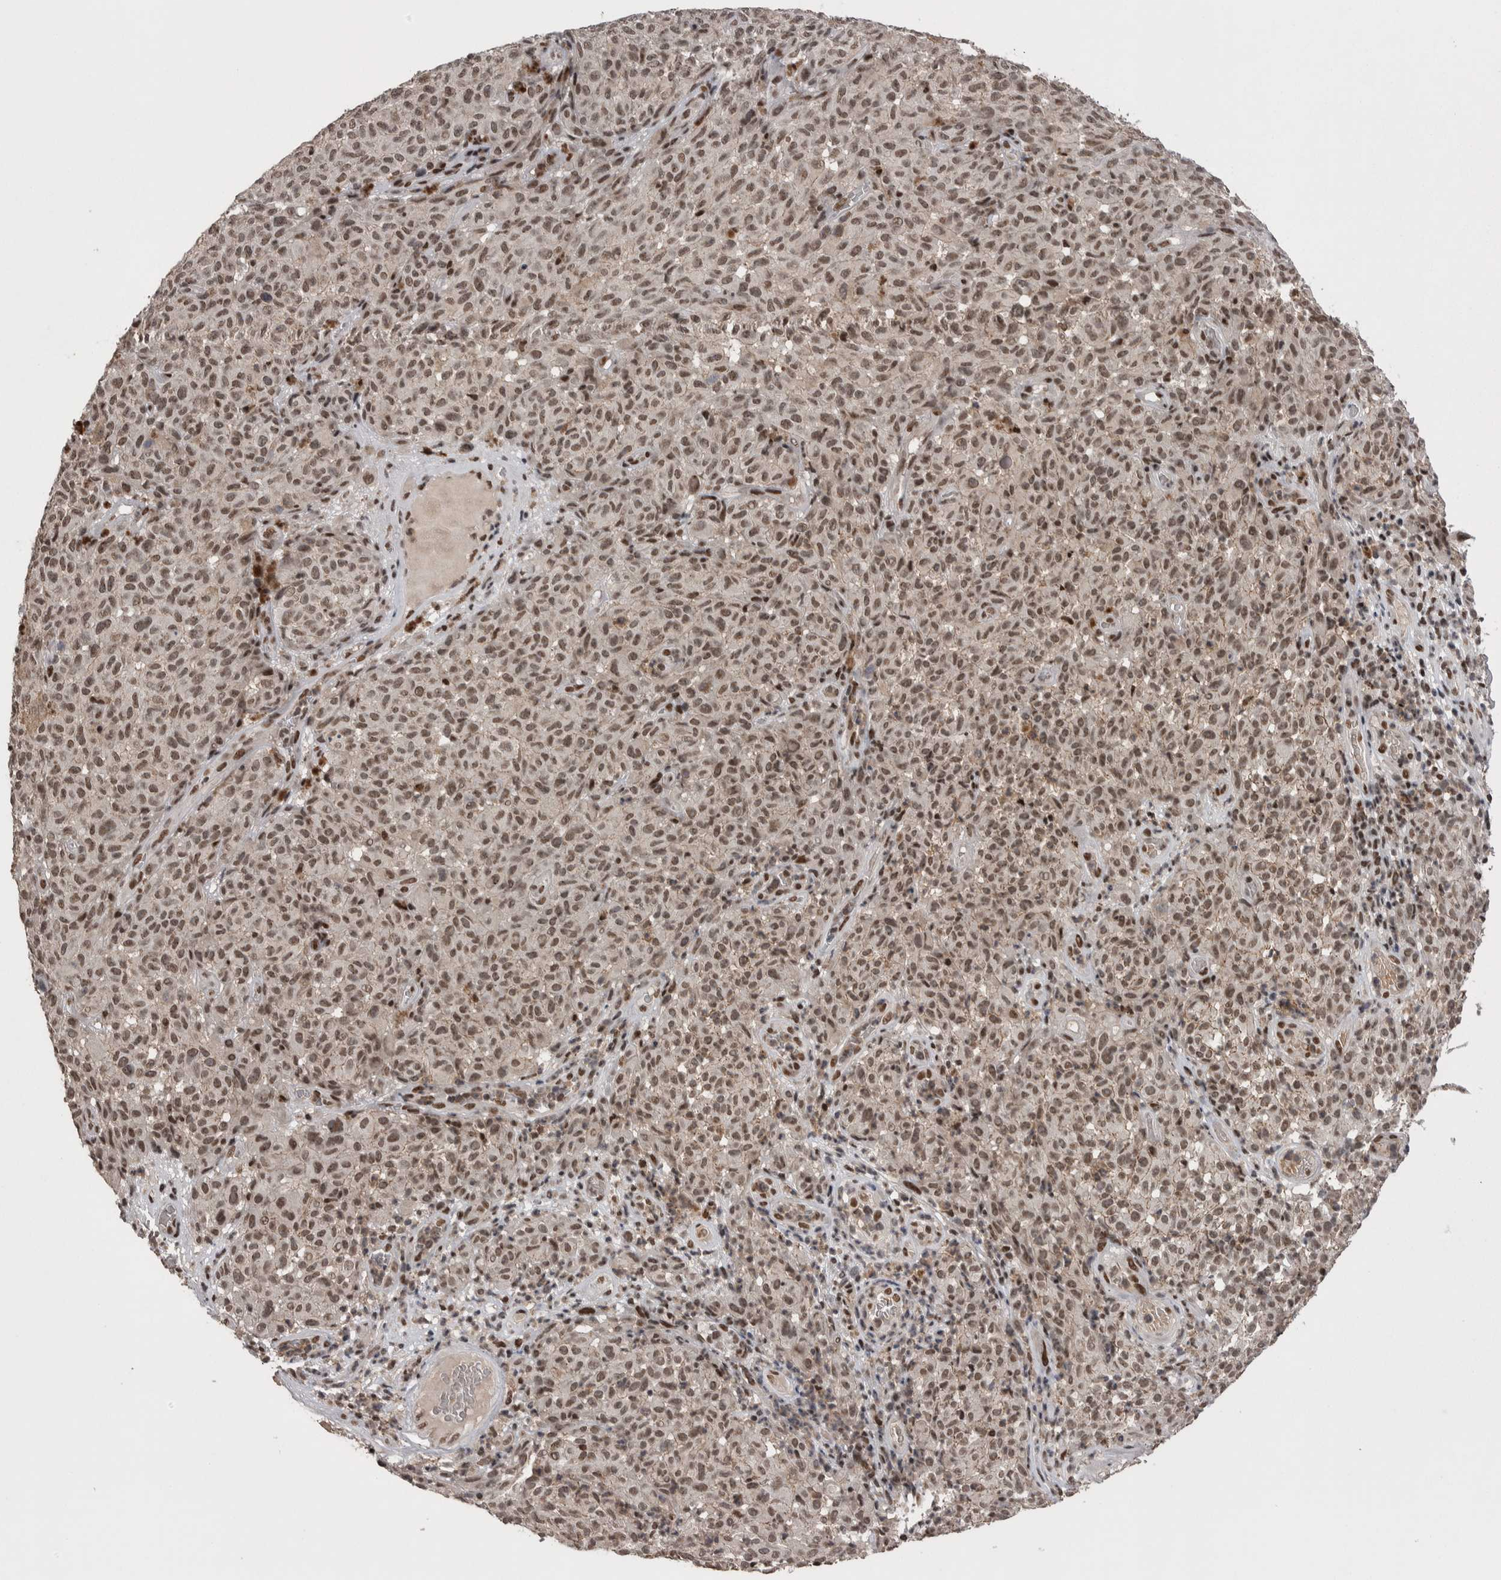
{"staining": {"intensity": "weak", "quantity": ">75%", "location": "nuclear"}, "tissue": "melanoma", "cell_type": "Tumor cells", "image_type": "cancer", "snomed": [{"axis": "morphology", "description": "Malignant melanoma, NOS"}, {"axis": "topography", "description": "Skin"}], "caption": "Immunohistochemical staining of human malignant melanoma displays weak nuclear protein staining in about >75% of tumor cells. (DAB IHC with brightfield microscopy, high magnification).", "gene": "DMTF1", "patient": {"sex": "female", "age": 82}}